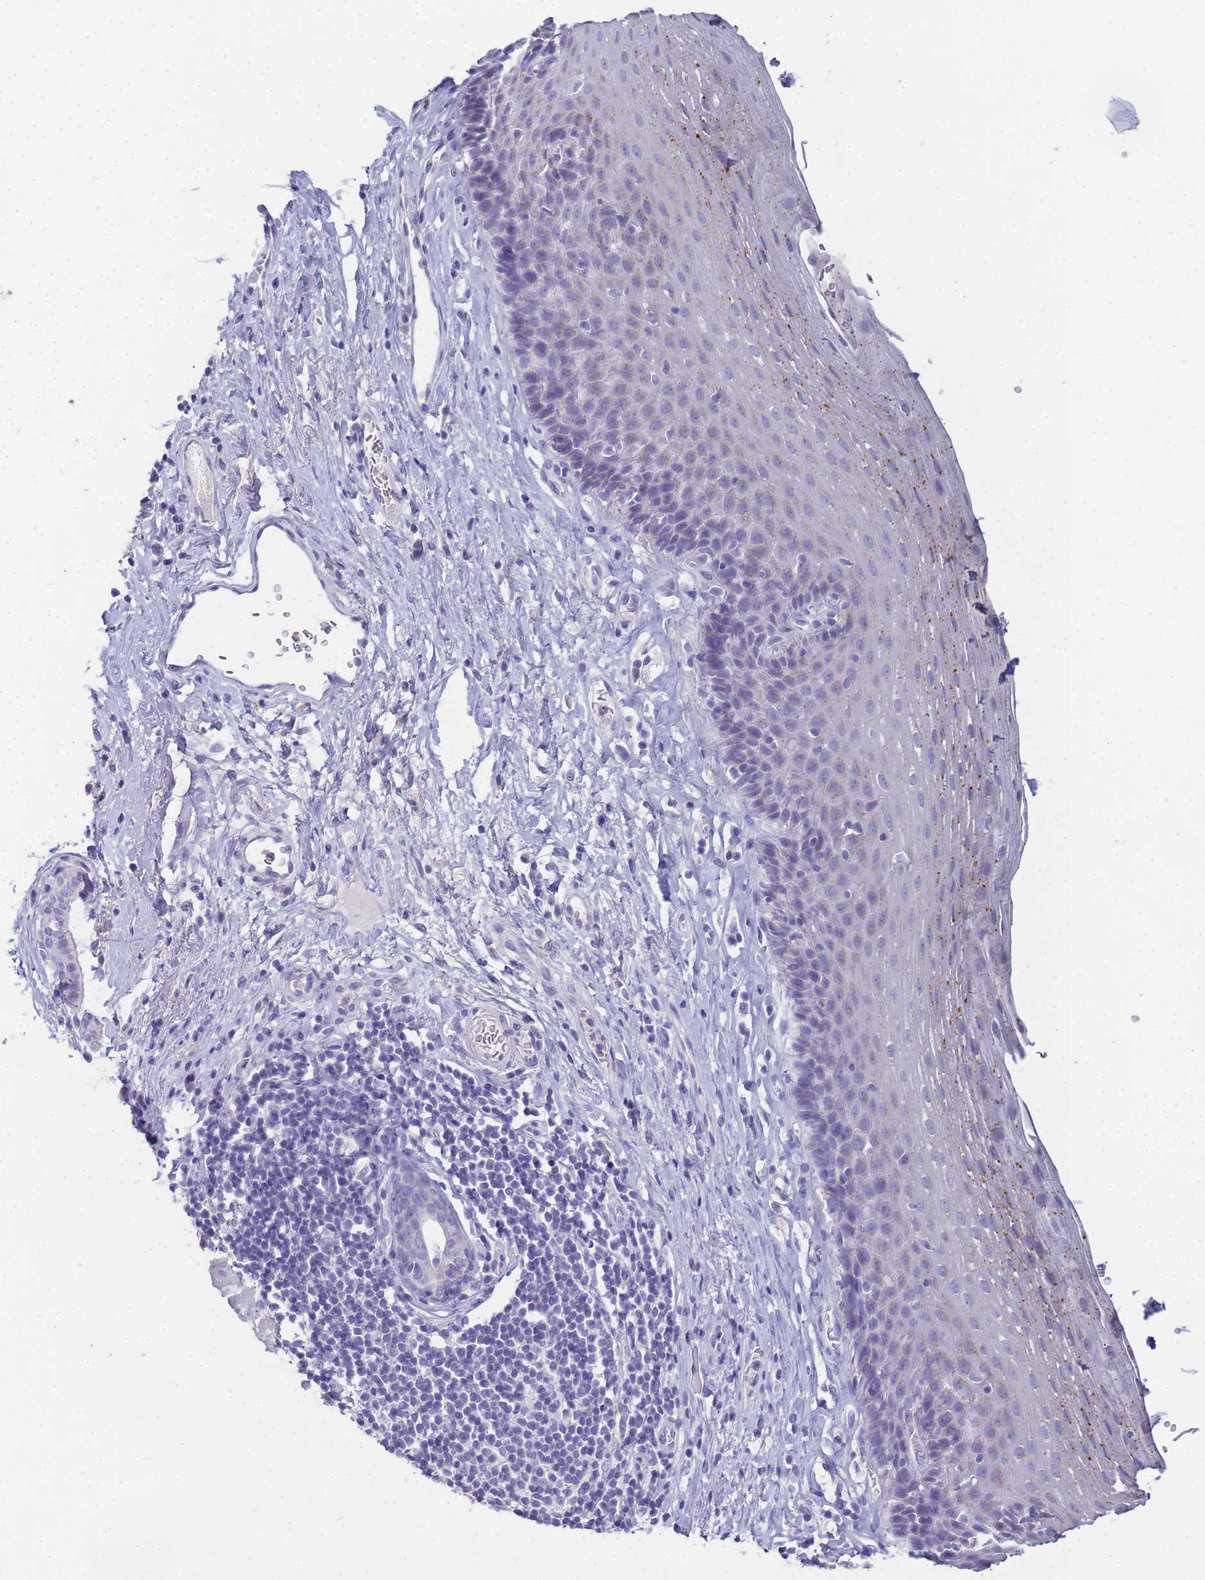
{"staining": {"intensity": "moderate", "quantity": "<25%", "location": "cytoplasmic/membranous"}, "tissue": "esophagus", "cell_type": "Squamous epithelial cells", "image_type": "normal", "snomed": [{"axis": "morphology", "description": "Normal tissue, NOS"}, {"axis": "topography", "description": "Esophagus"}], "caption": "A brown stain highlights moderate cytoplasmic/membranous positivity of a protein in squamous epithelial cells of unremarkable human esophagus. Using DAB (3,3'-diaminobenzidine) (brown) and hematoxylin (blue) stains, captured at high magnification using brightfield microscopy.", "gene": "B3GNT8", "patient": {"sex": "female", "age": 66}}